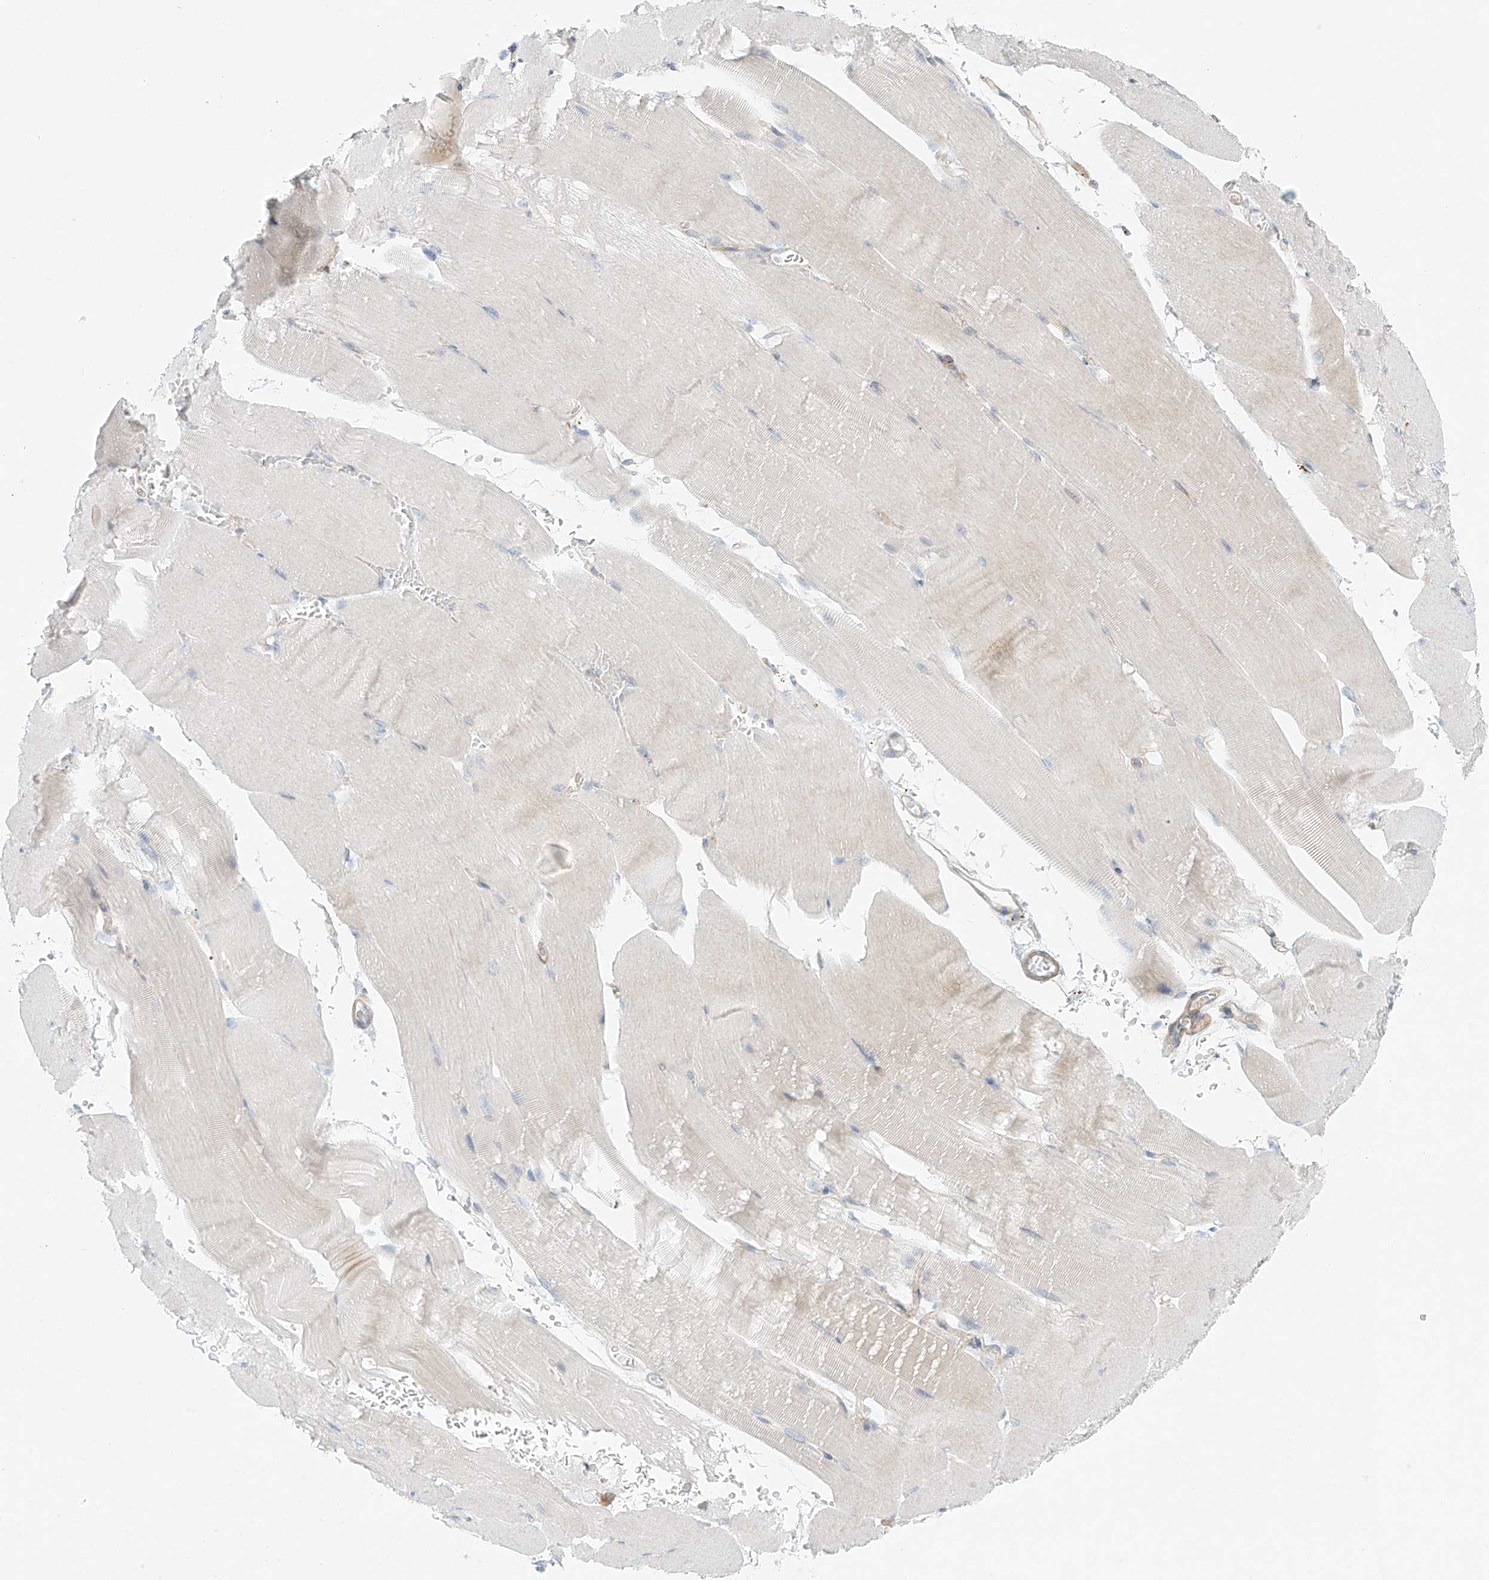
{"staining": {"intensity": "negative", "quantity": "none", "location": "none"}, "tissue": "skeletal muscle", "cell_type": "Myocytes", "image_type": "normal", "snomed": [{"axis": "morphology", "description": "Normal tissue, NOS"}, {"axis": "topography", "description": "Skeletal muscle"}, {"axis": "topography", "description": "Parathyroid gland"}], "caption": "A high-resolution image shows IHC staining of normal skeletal muscle, which demonstrates no significant positivity in myocytes. (Stains: DAB (3,3'-diaminobenzidine) immunohistochemistry (IHC) with hematoxylin counter stain, Microscopy: brightfield microscopy at high magnification).", "gene": "EIPR1", "patient": {"sex": "female", "age": 37}}